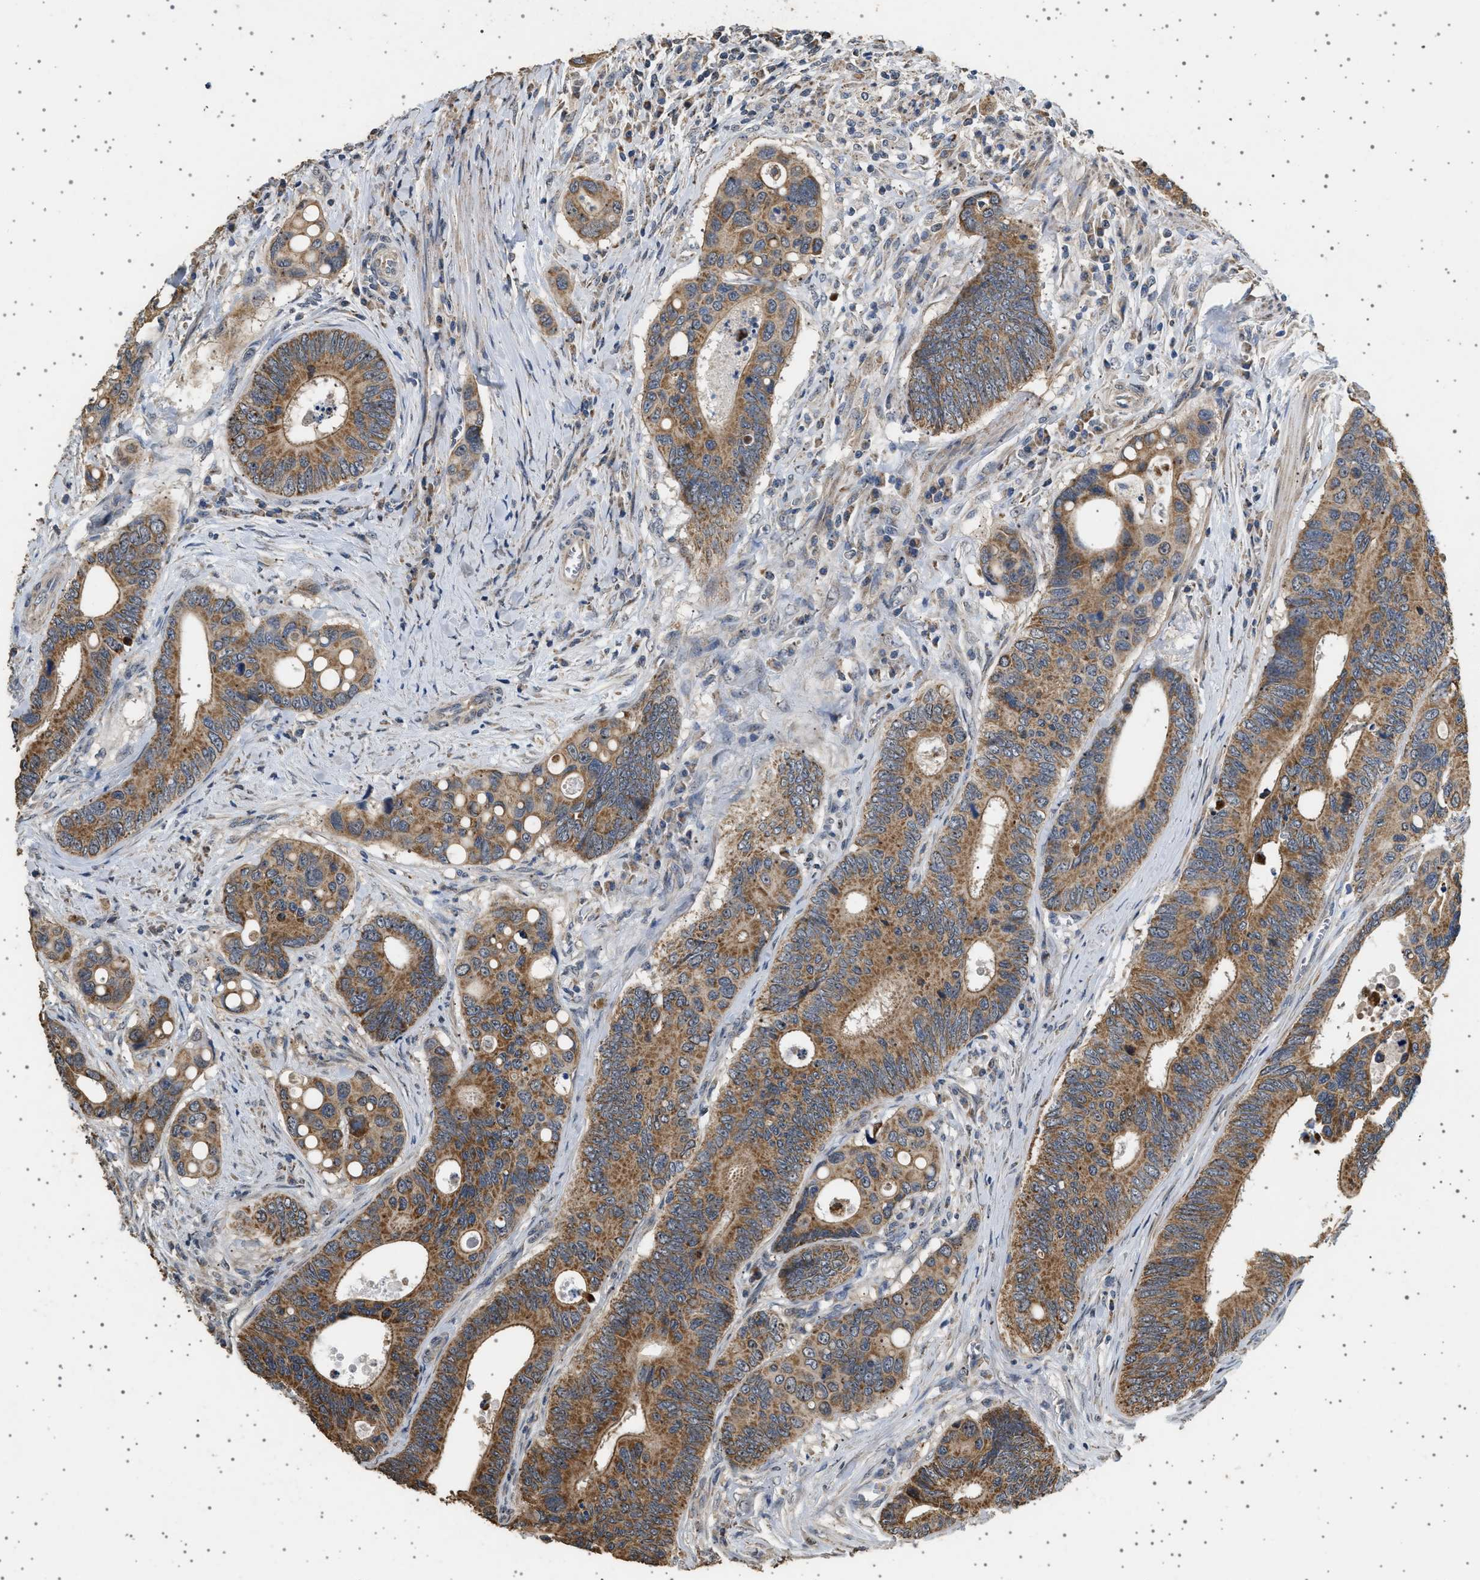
{"staining": {"intensity": "moderate", "quantity": ">75%", "location": "cytoplasmic/membranous"}, "tissue": "colorectal cancer", "cell_type": "Tumor cells", "image_type": "cancer", "snomed": [{"axis": "morphology", "description": "Inflammation, NOS"}, {"axis": "morphology", "description": "Adenocarcinoma, NOS"}, {"axis": "topography", "description": "Colon"}], "caption": "Tumor cells show medium levels of moderate cytoplasmic/membranous staining in about >75% of cells in colorectal cancer.", "gene": "KCNA4", "patient": {"sex": "male", "age": 72}}